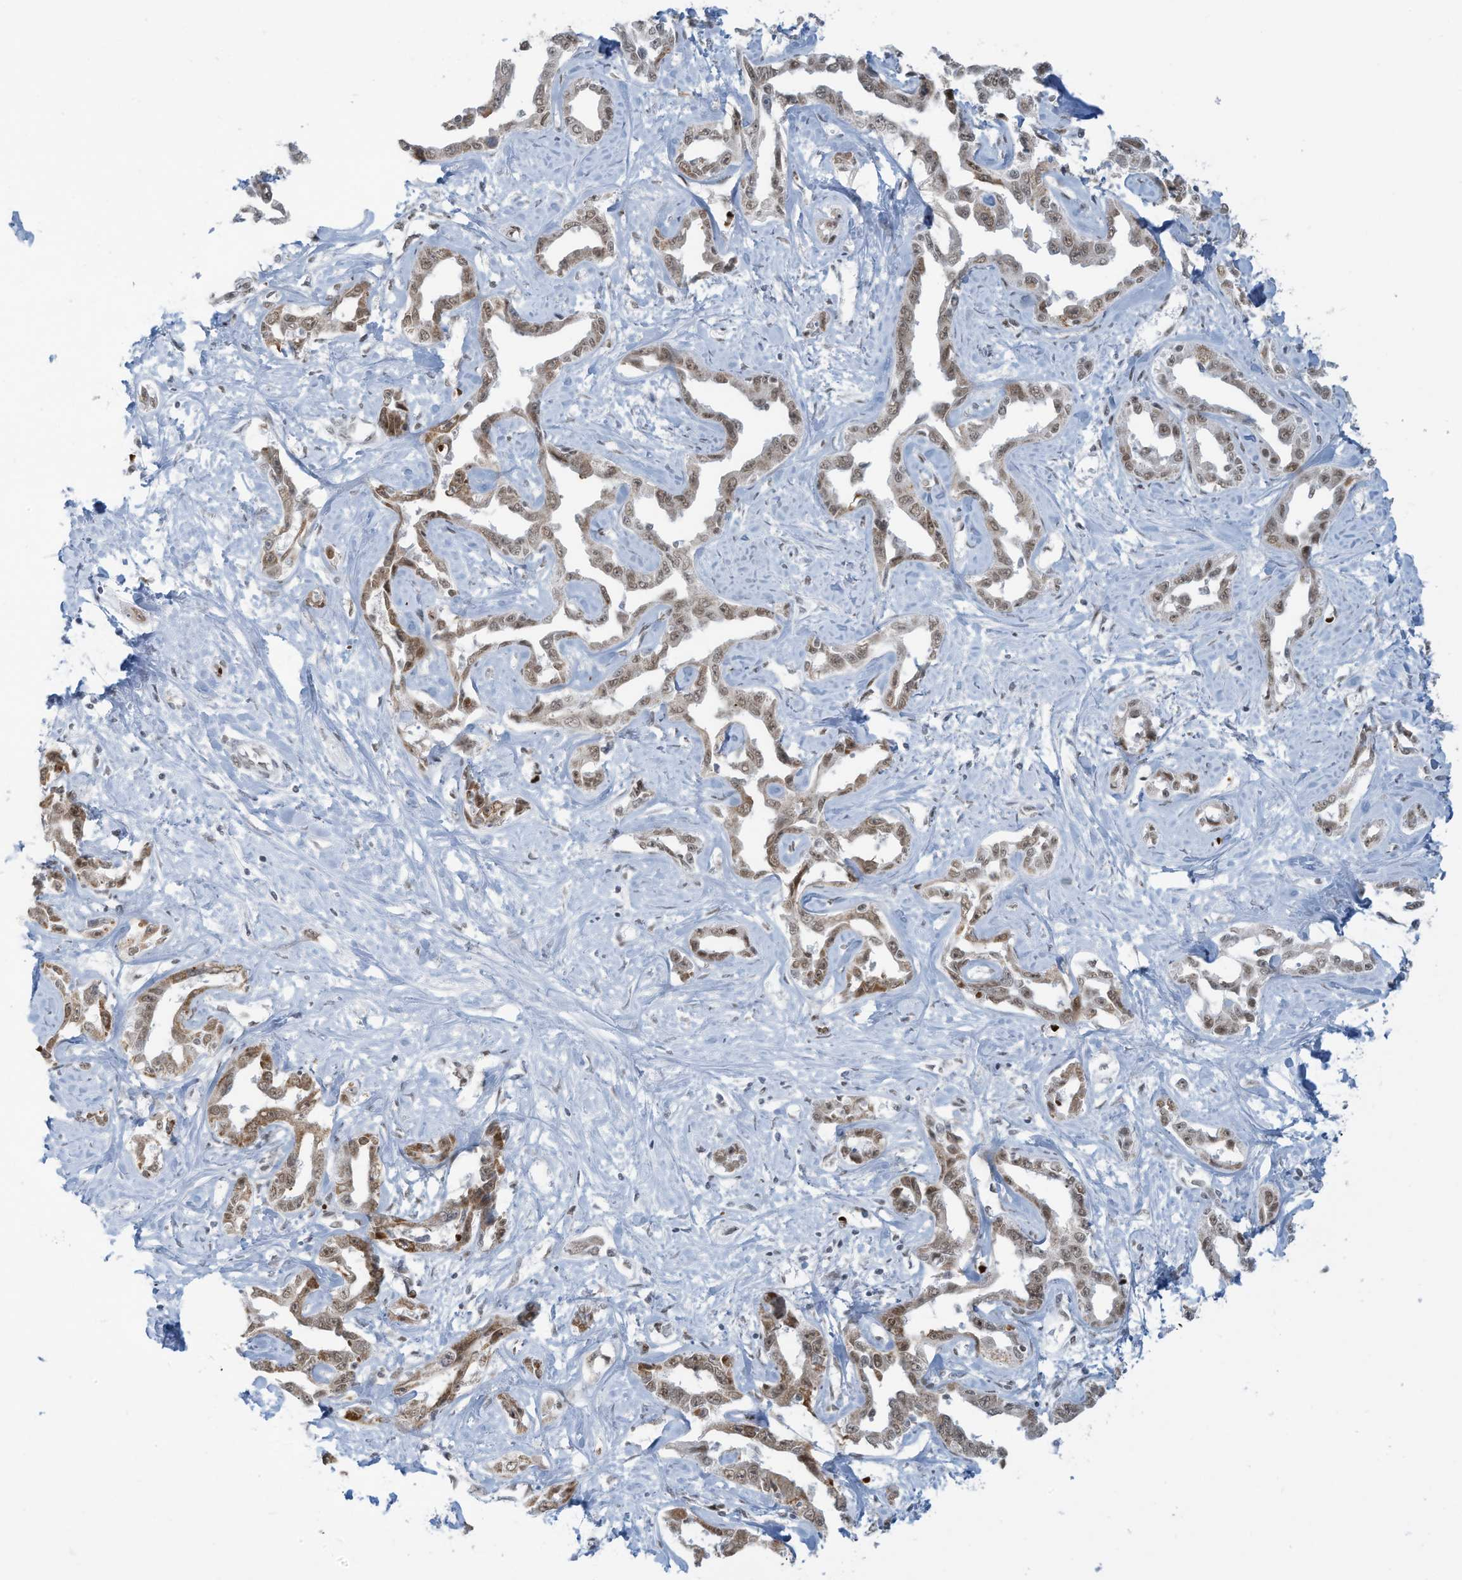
{"staining": {"intensity": "moderate", "quantity": ">75%", "location": "cytoplasmic/membranous,nuclear"}, "tissue": "liver cancer", "cell_type": "Tumor cells", "image_type": "cancer", "snomed": [{"axis": "morphology", "description": "Cholangiocarcinoma"}, {"axis": "topography", "description": "Liver"}], "caption": "A high-resolution image shows immunohistochemistry staining of liver cancer (cholangiocarcinoma), which reveals moderate cytoplasmic/membranous and nuclear expression in approximately >75% of tumor cells.", "gene": "ECT2L", "patient": {"sex": "male", "age": 59}}